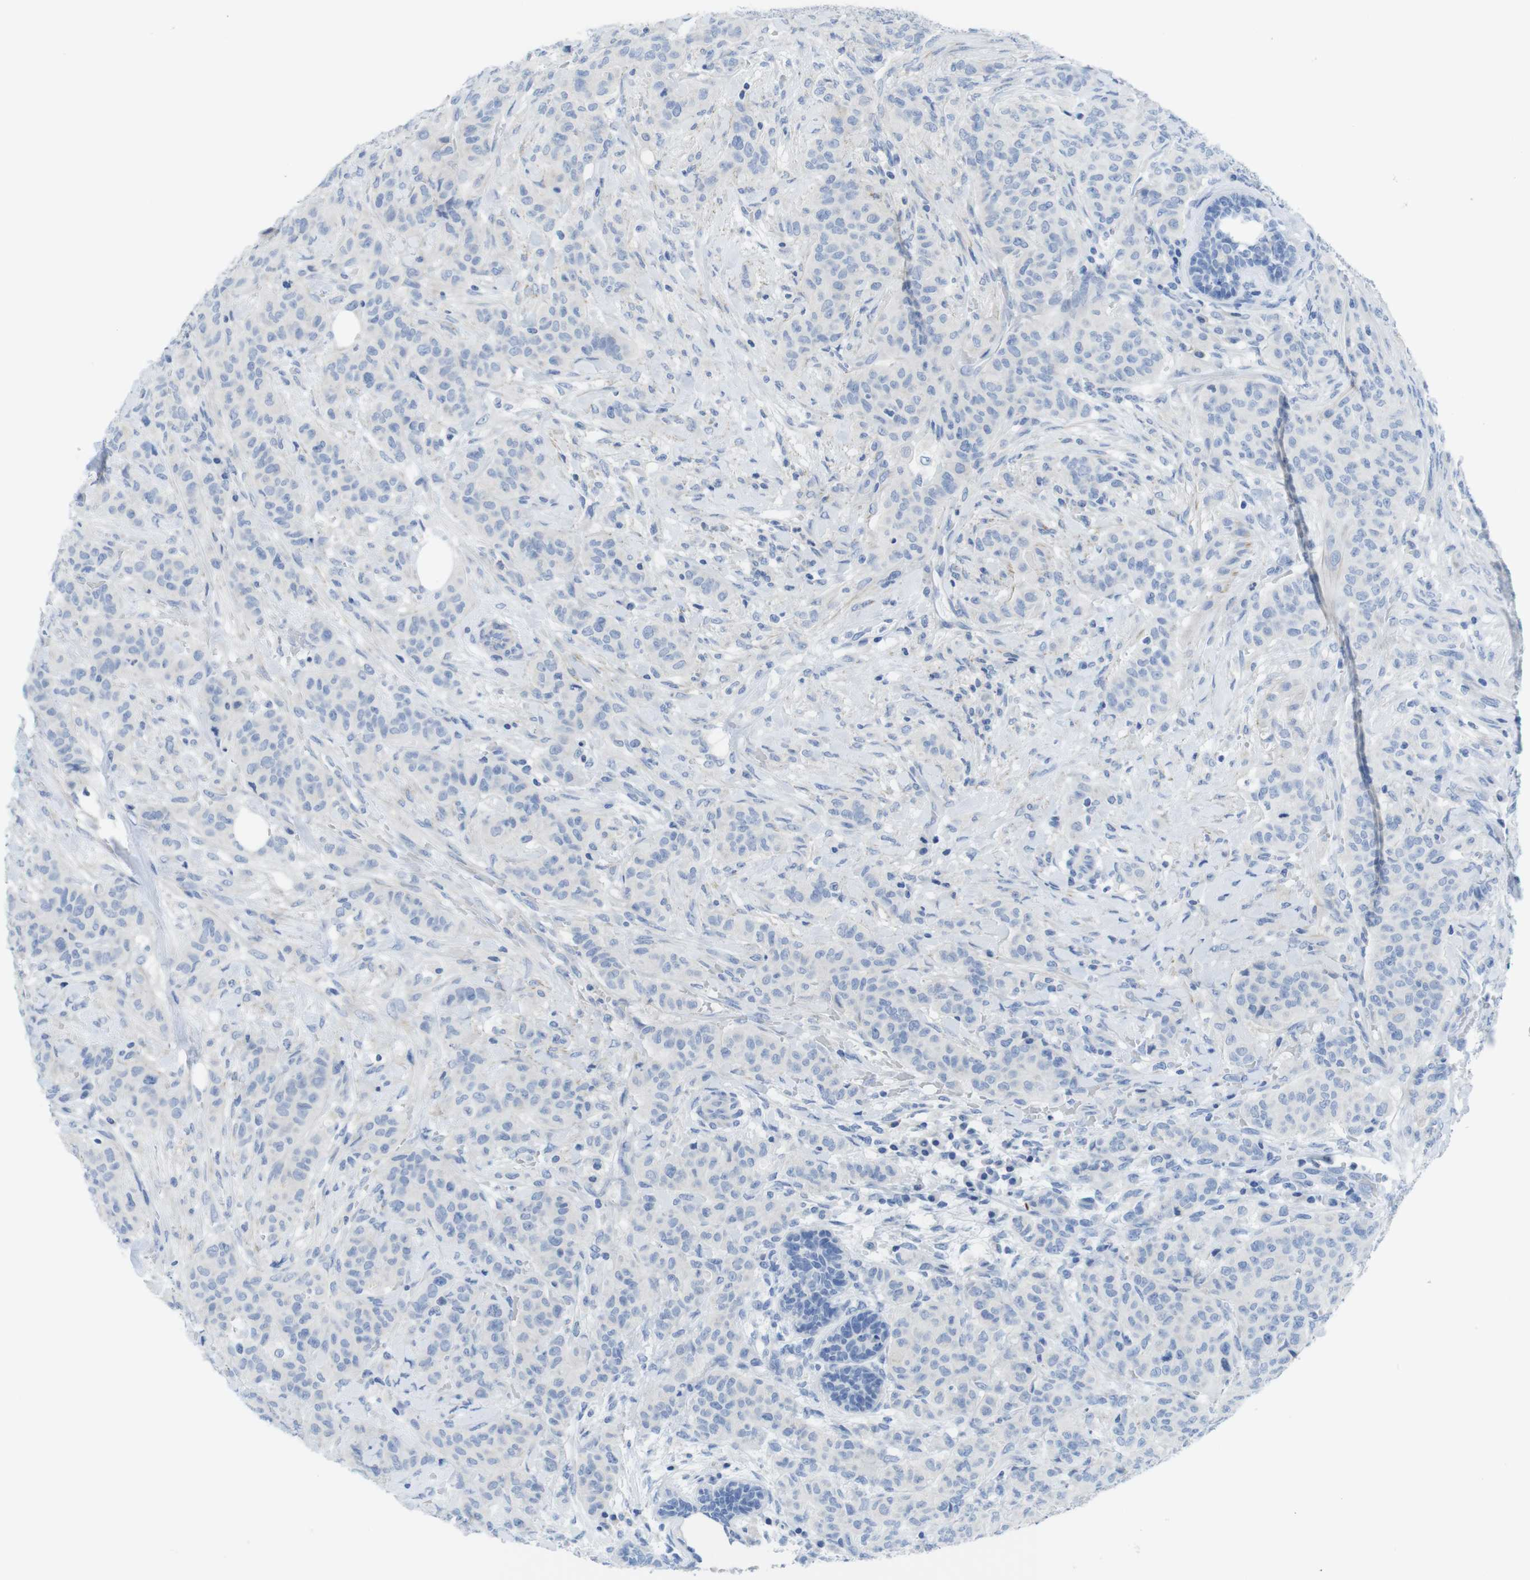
{"staining": {"intensity": "negative", "quantity": "none", "location": "none"}, "tissue": "breast cancer", "cell_type": "Tumor cells", "image_type": "cancer", "snomed": [{"axis": "morphology", "description": "Normal tissue, NOS"}, {"axis": "morphology", "description": "Duct carcinoma"}, {"axis": "topography", "description": "Breast"}], "caption": "Protein analysis of breast invasive ductal carcinoma demonstrates no significant expression in tumor cells.", "gene": "ASIC5", "patient": {"sex": "female", "age": 40}}